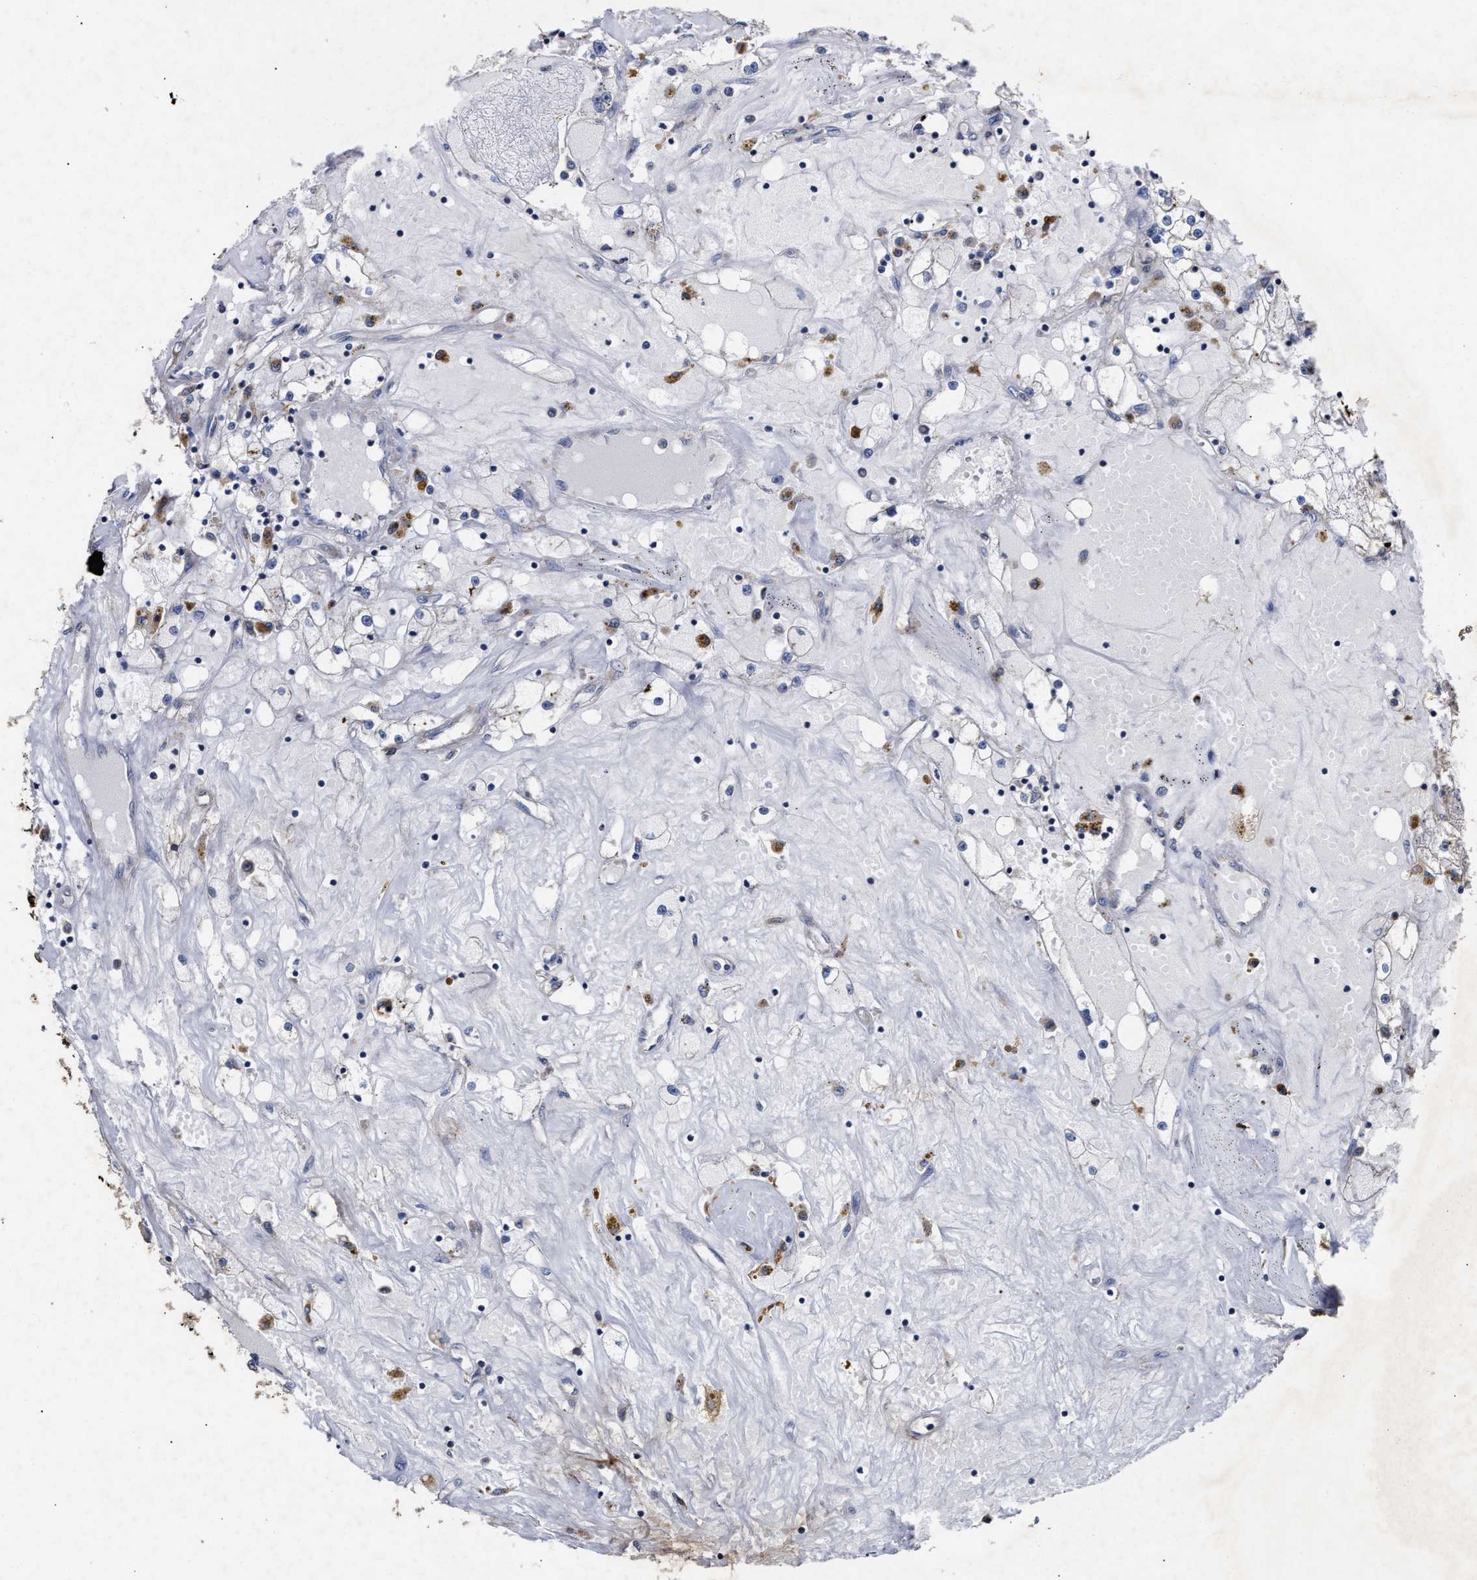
{"staining": {"intensity": "negative", "quantity": "none", "location": "none"}, "tissue": "renal cancer", "cell_type": "Tumor cells", "image_type": "cancer", "snomed": [{"axis": "morphology", "description": "Adenocarcinoma, NOS"}, {"axis": "topography", "description": "Kidney"}], "caption": "Immunohistochemistry (IHC) of human renal cancer (adenocarcinoma) displays no expression in tumor cells. (Immunohistochemistry, brightfield microscopy, high magnification).", "gene": "GOSR1", "patient": {"sex": "male", "age": 56}}